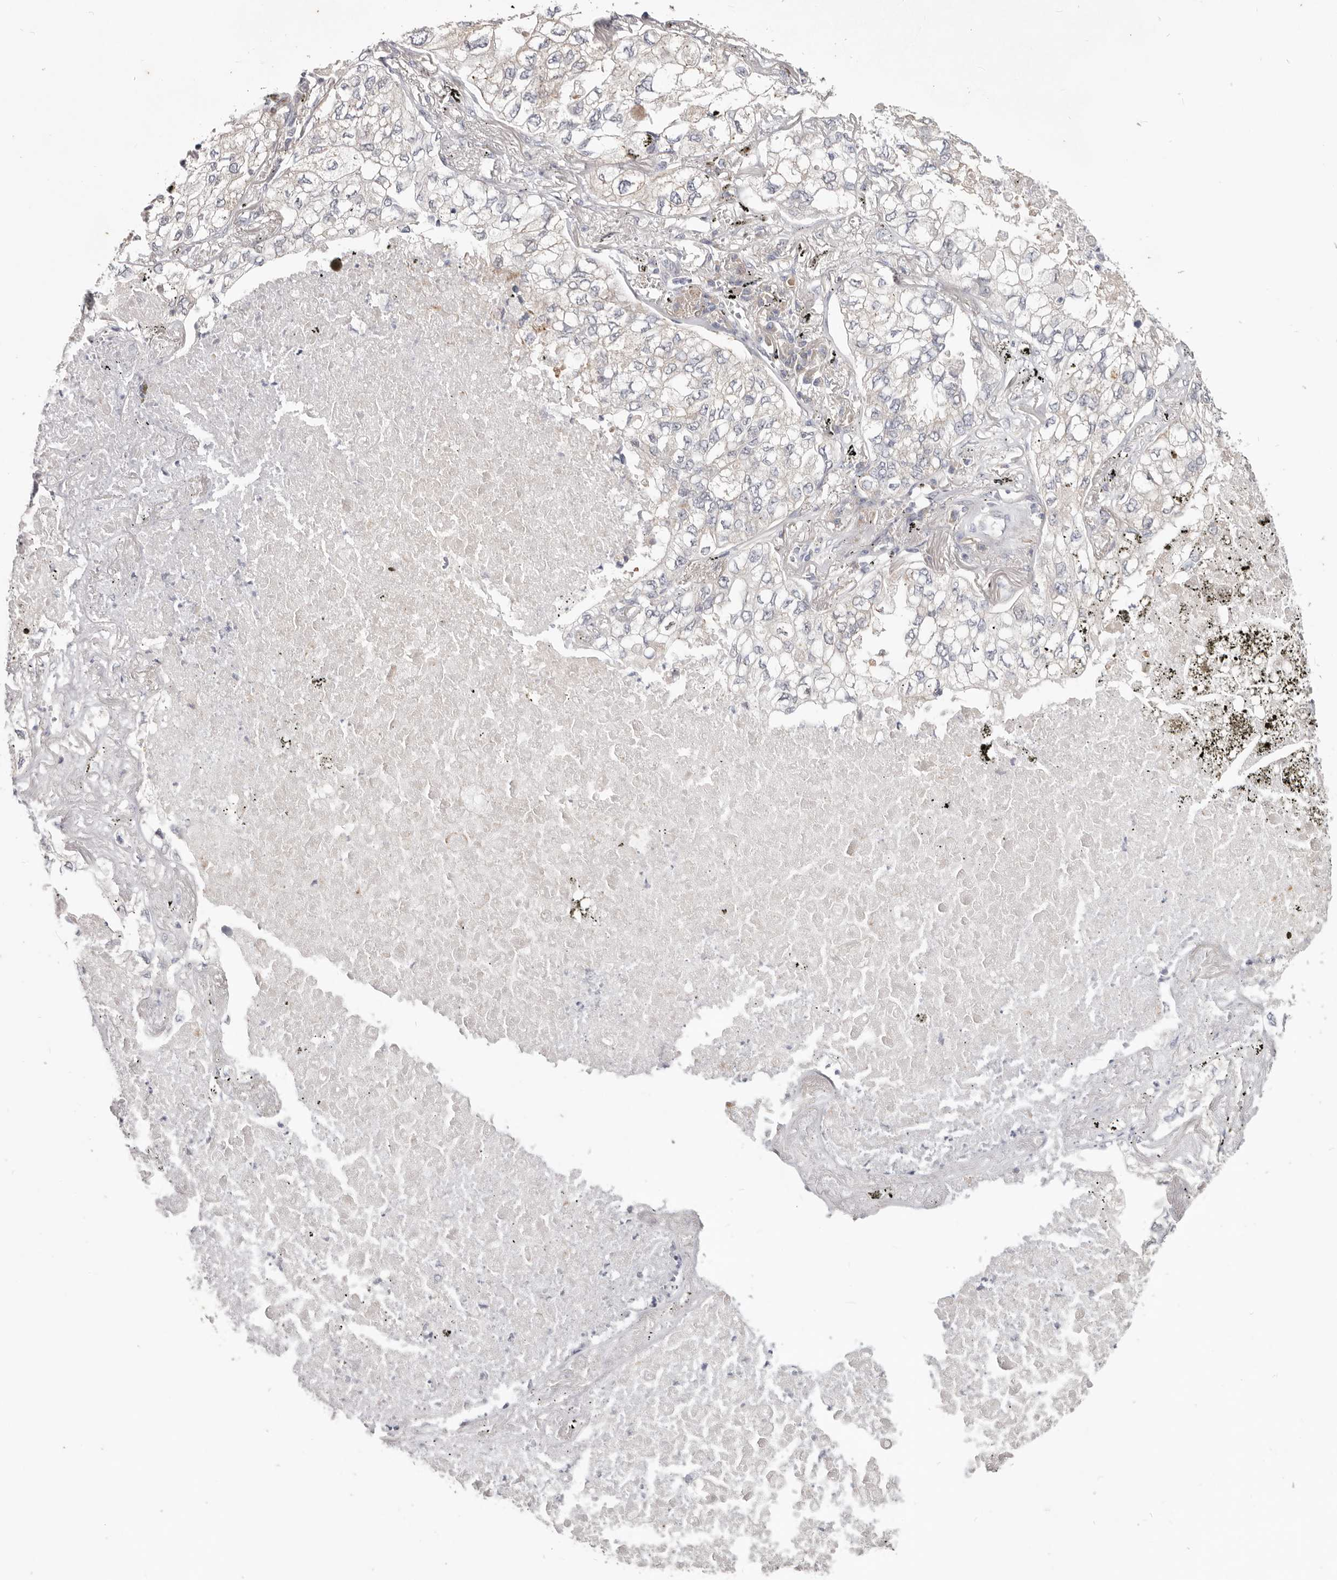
{"staining": {"intensity": "negative", "quantity": "none", "location": "none"}, "tissue": "lung cancer", "cell_type": "Tumor cells", "image_type": "cancer", "snomed": [{"axis": "morphology", "description": "Adenocarcinoma, NOS"}, {"axis": "topography", "description": "Lung"}], "caption": "The image reveals no significant expression in tumor cells of lung cancer (adenocarcinoma). The staining is performed using DAB brown chromogen with nuclei counter-stained in using hematoxylin.", "gene": "WDR77", "patient": {"sex": "male", "age": 65}}